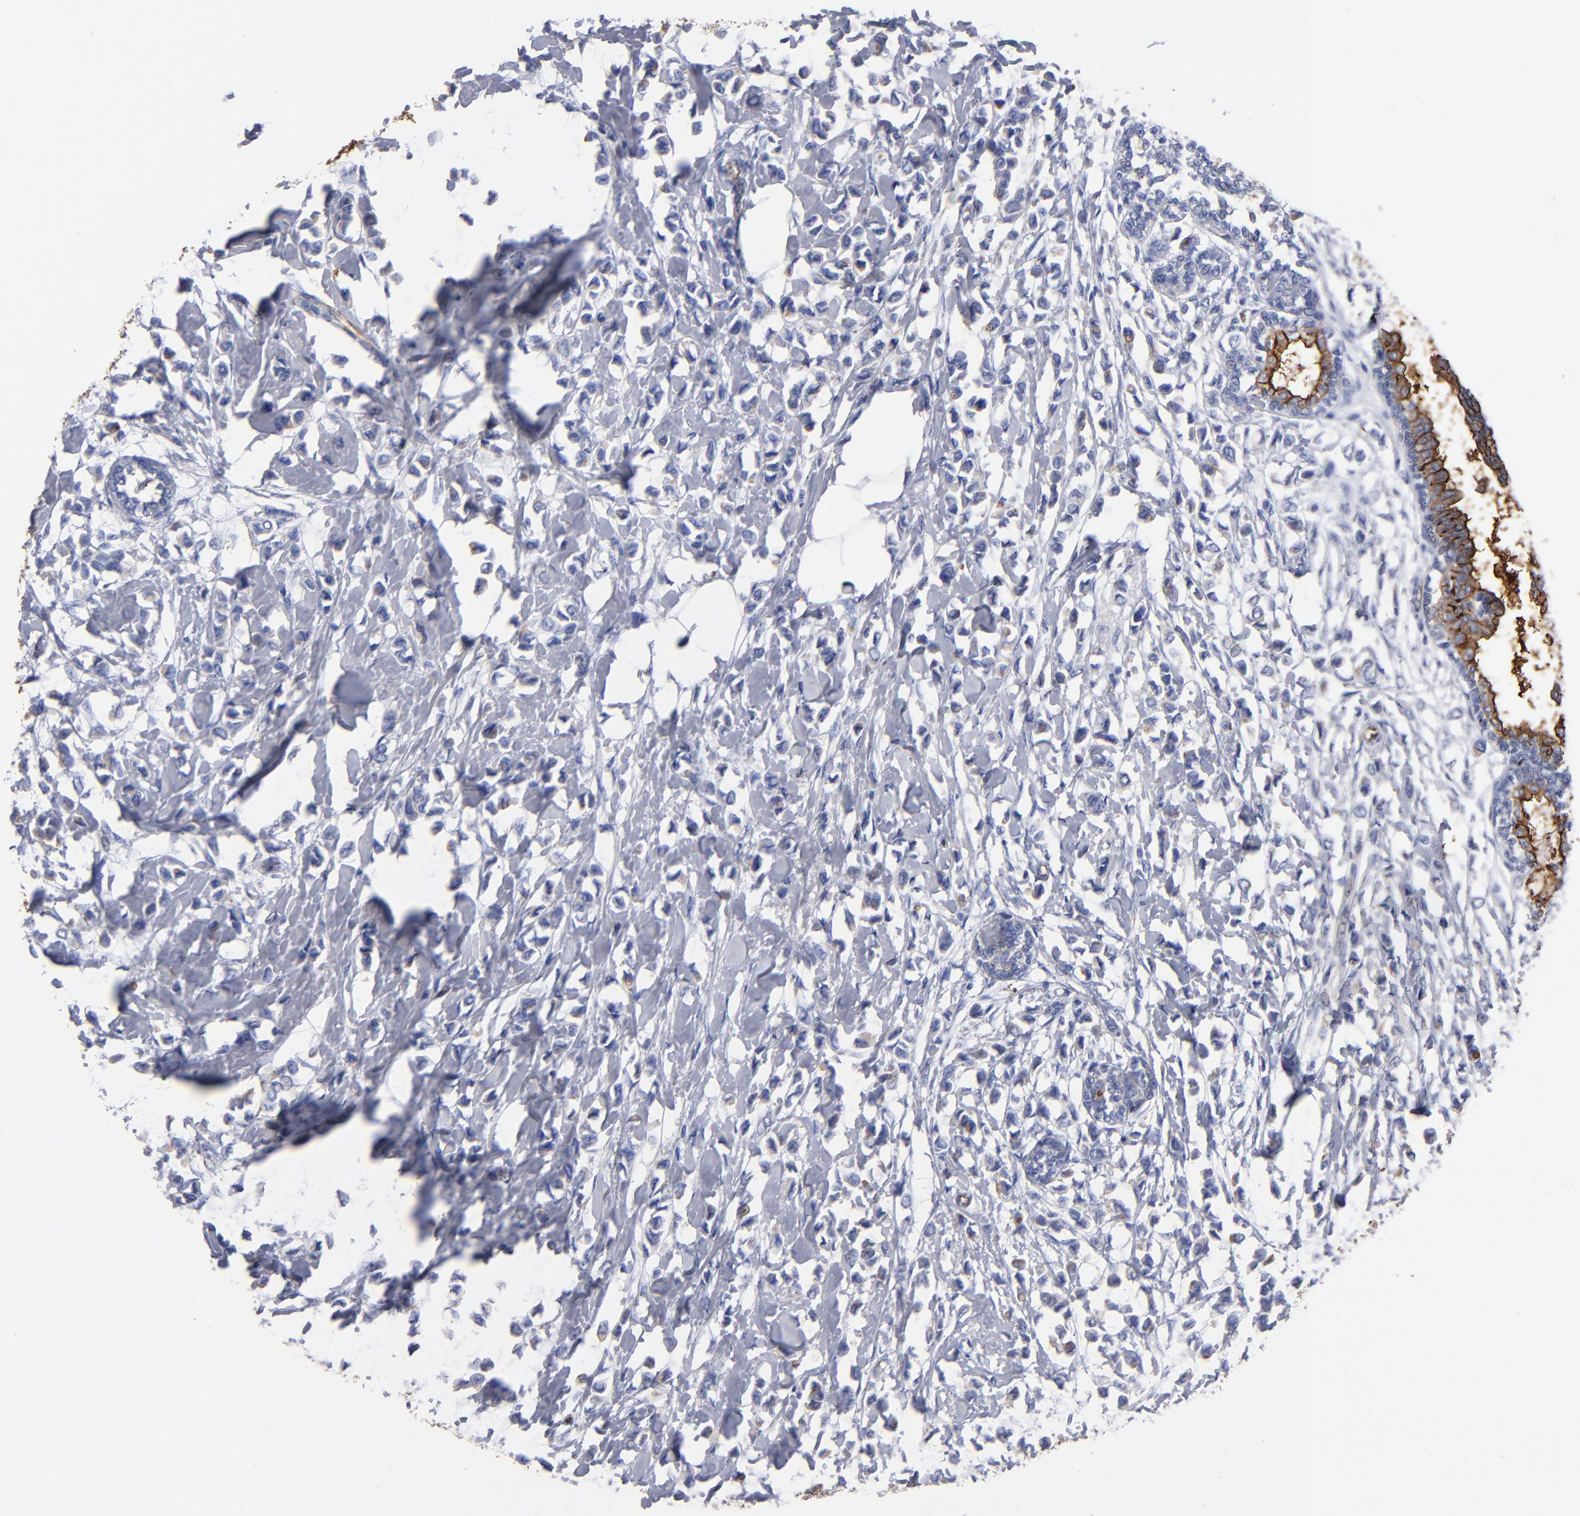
{"staining": {"intensity": "negative", "quantity": "none", "location": "none"}, "tissue": "breast cancer", "cell_type": "Tumor cells", "image_type": "cancer", "snomed": [{"axis": "morphology", "description": "Lobular carcinoma"}, {"axis": "topography", "description": "Breast"}], "caption": "The immunohistochemistry (IHC) micrograph has no significant staining in tumor cells of breast lobular carcinoma tissue.", "gene": "TM4SF1", "patient": {"sex": "female", "age": 51}}